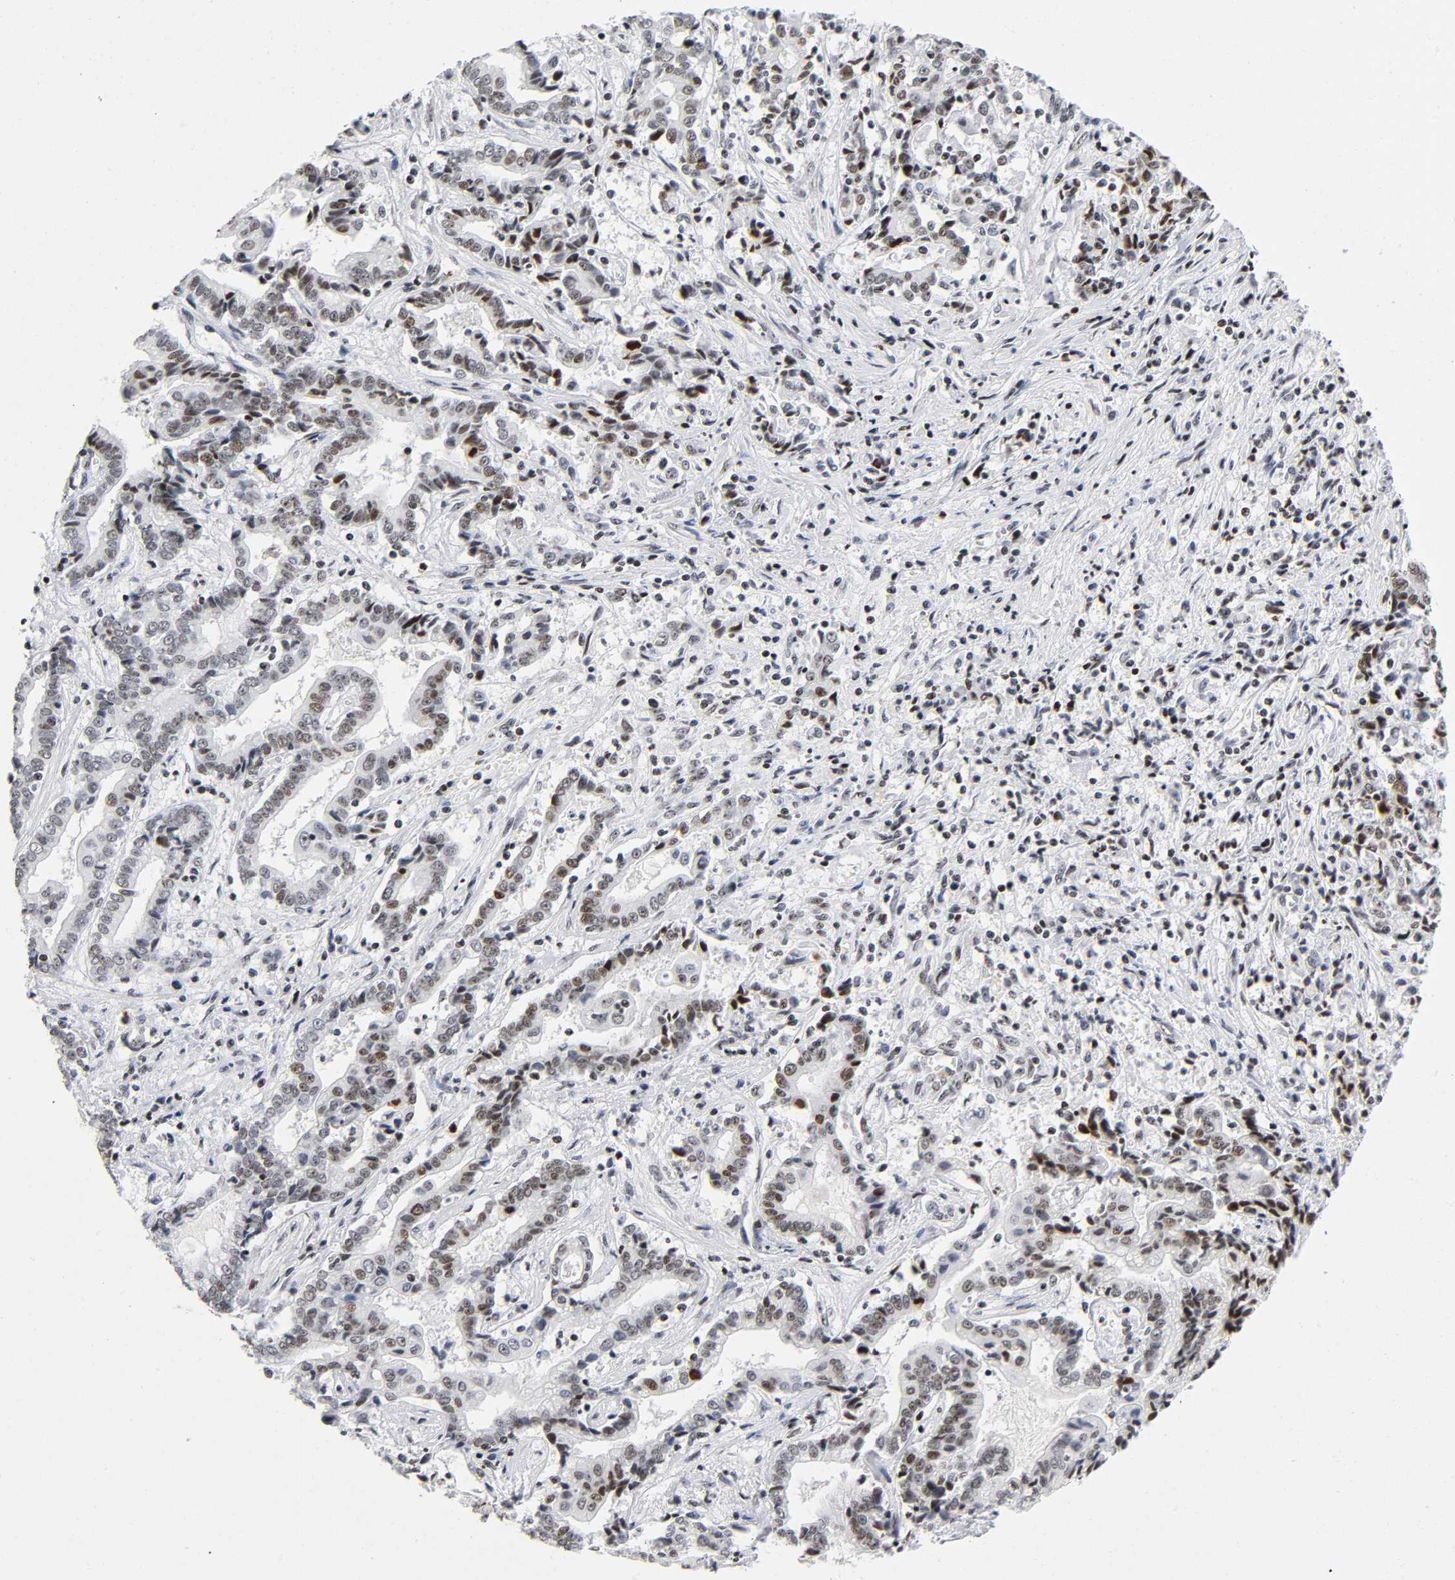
{"staining": {"intensity": "weak", "quantity": "25%-75%", "location": "nuclear"}, "tissue": "liver cancer", "cell_type": "Tumor cells", "image_type": "cancer", "snomed": [{"axis": "morphology", "description": "Cholangiocarcinoma"}, {"axis": "topography", "description": "Liver"}], "caption": "Immunohistochemical staining of liver cancer demonstrates low levels of weak nuclear protein positivity in approximately 25%-75% of tumor cells.", "gene": "UBTF", "patient": {"sex": "male", "age": 57}}